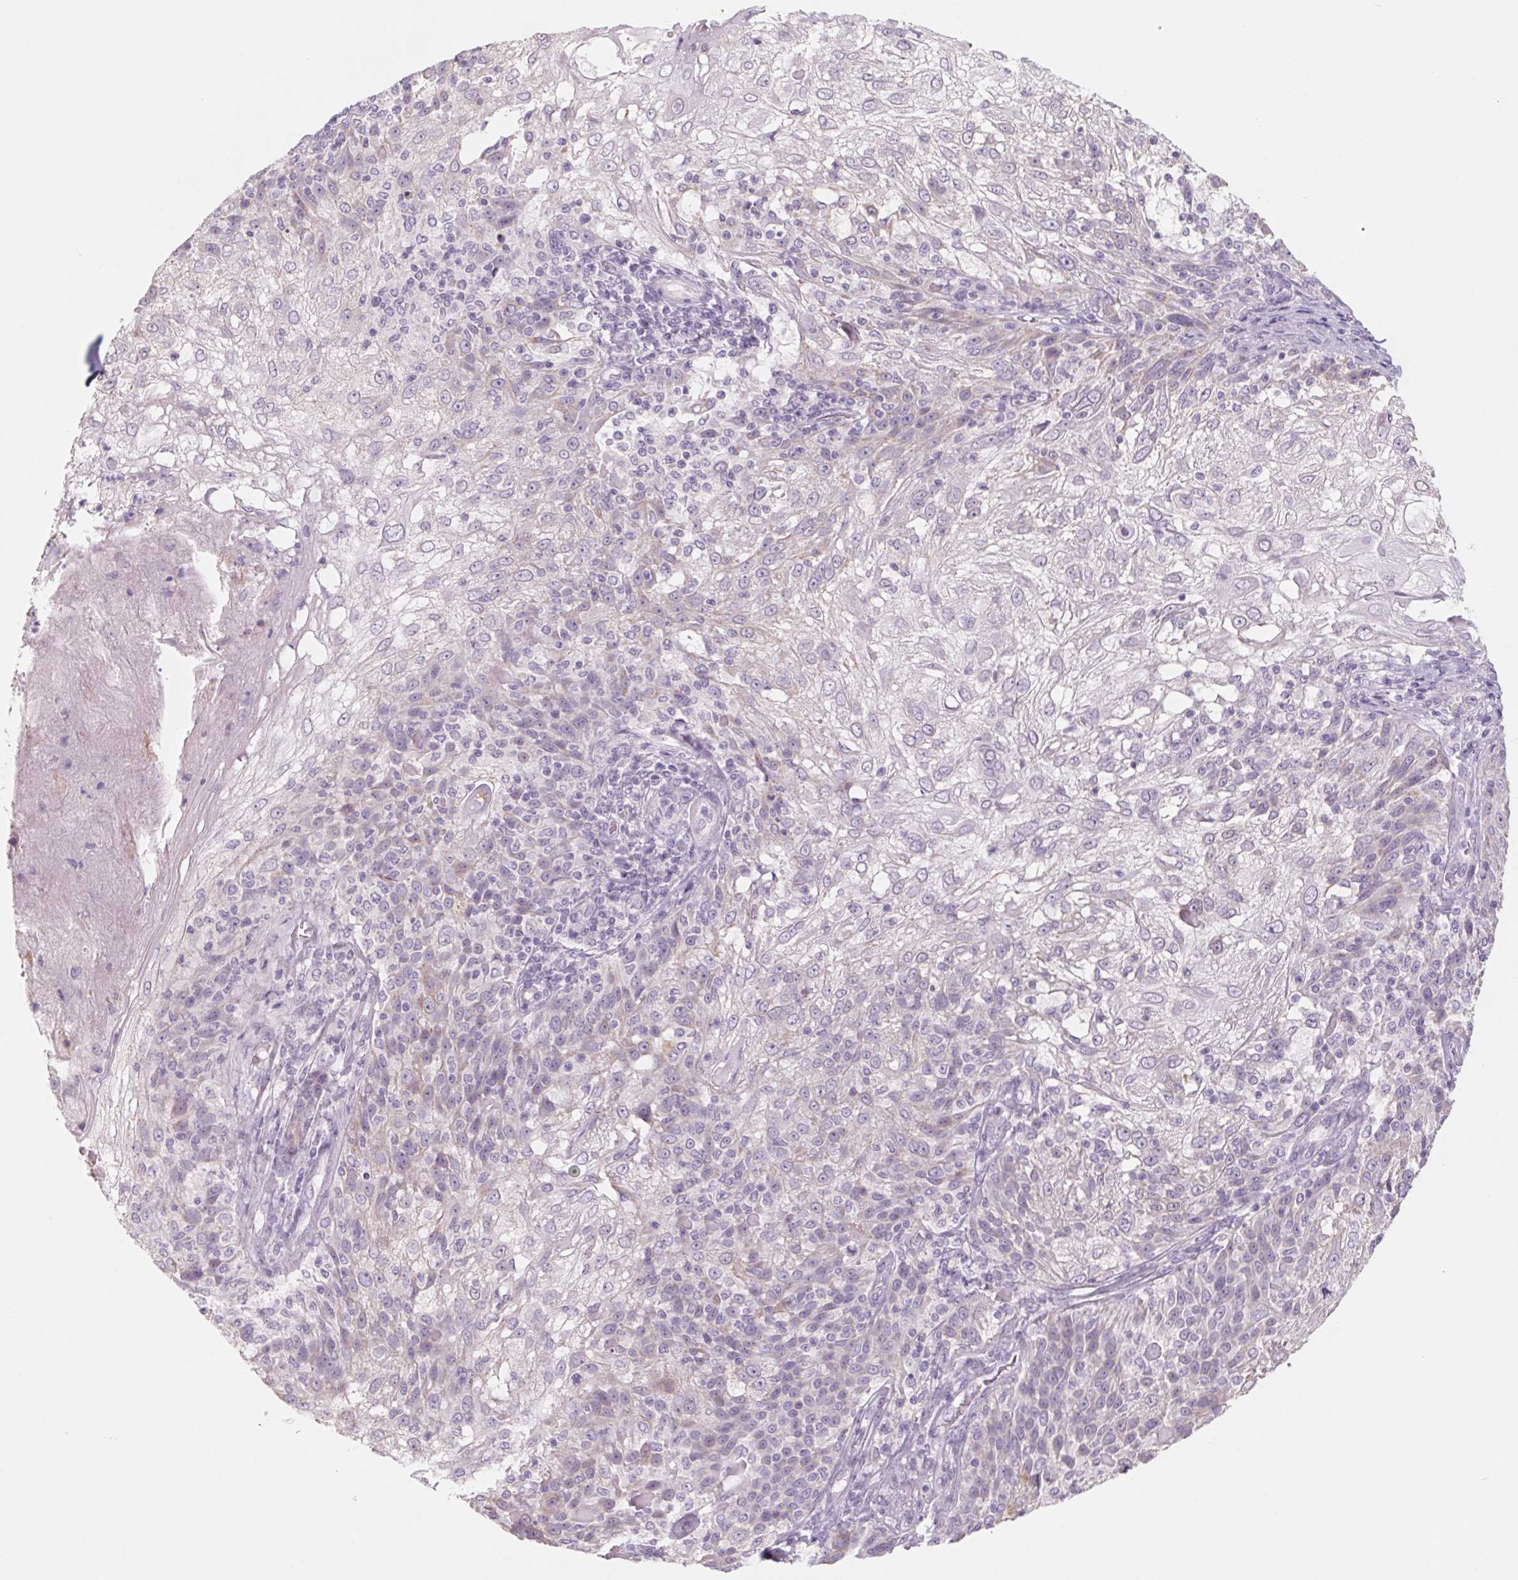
{"staining": {"intensity": "negative", "quantity": "none", "location": "none"}, "tissue": "skin cancer", "cell_type": "Tumor cells", "image_type": "cancer", "snomed": [{"axis": "morphology", "description": "Normal tissue, NOS"}, {"axis": "morphology", "description": "Squamous cell carcinoma, NOS"}, {"axis": "topography", "description": "Skin"}], "caption": "There is no significant expression in tumor cells of skin squamous cell carcinoma. (Immunohistochemistry, brightfield microscopy, high magnification).", "gene": "POU1F1", "patient": {"sex": "female", "age": 83}}